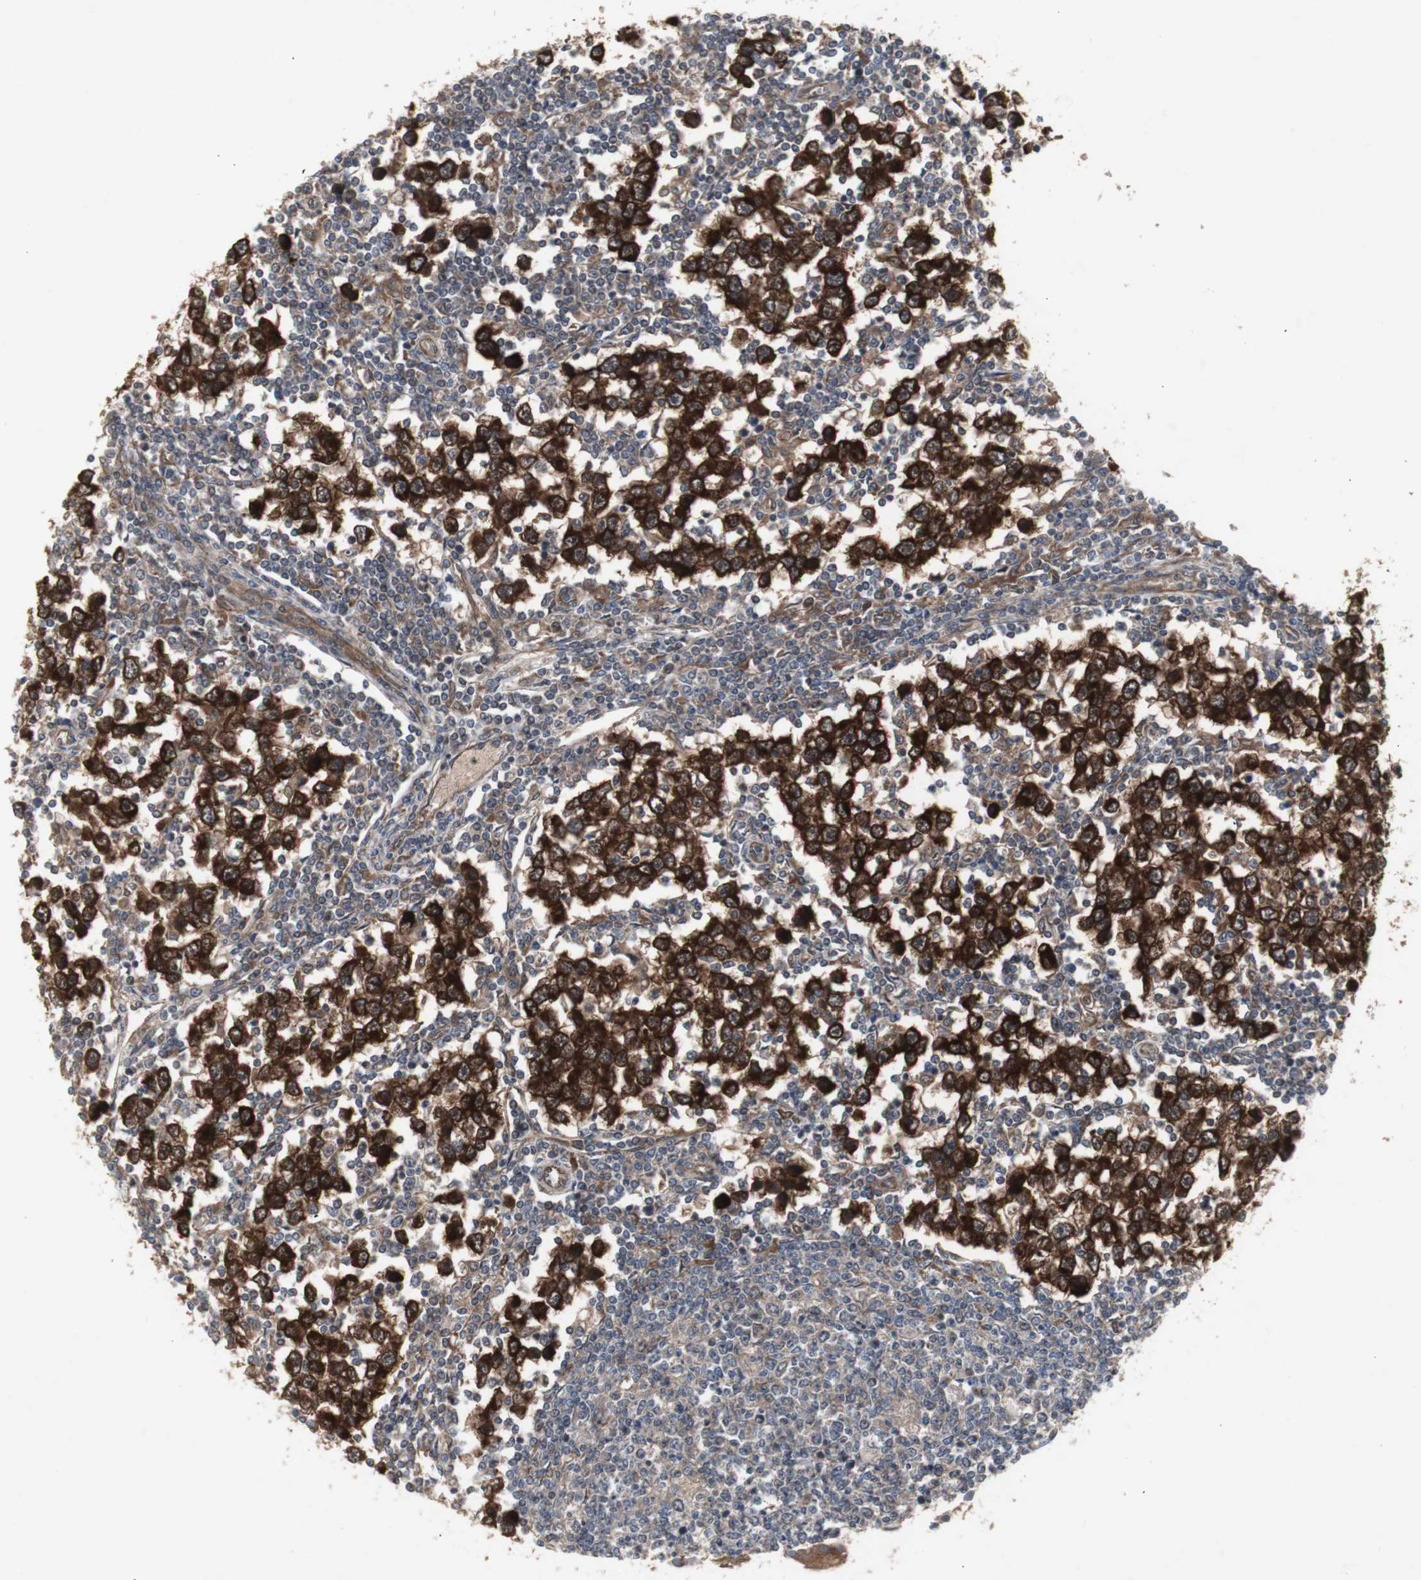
{"staining": {"intensity": "strong", "quantity": ">75%", "location": "cytoplasmic/membranous"}, "tissue": "testis cancer", "cell_type": "Tumor cells", "image_type": "cancer", "snomed": [{"axis": "morphology", "description": "Seminoma, NOS"}, {"axis": "topography", "description": "Testis"}], "caption": "Seminoma (testis) stained for a protein (brown) displays strong cytoplasmic/membranous positive expression in approximately >75% of tumor cells.", "gene": "CHURC1-FNTB", "patient": {"sex": "male", "age": 65}}